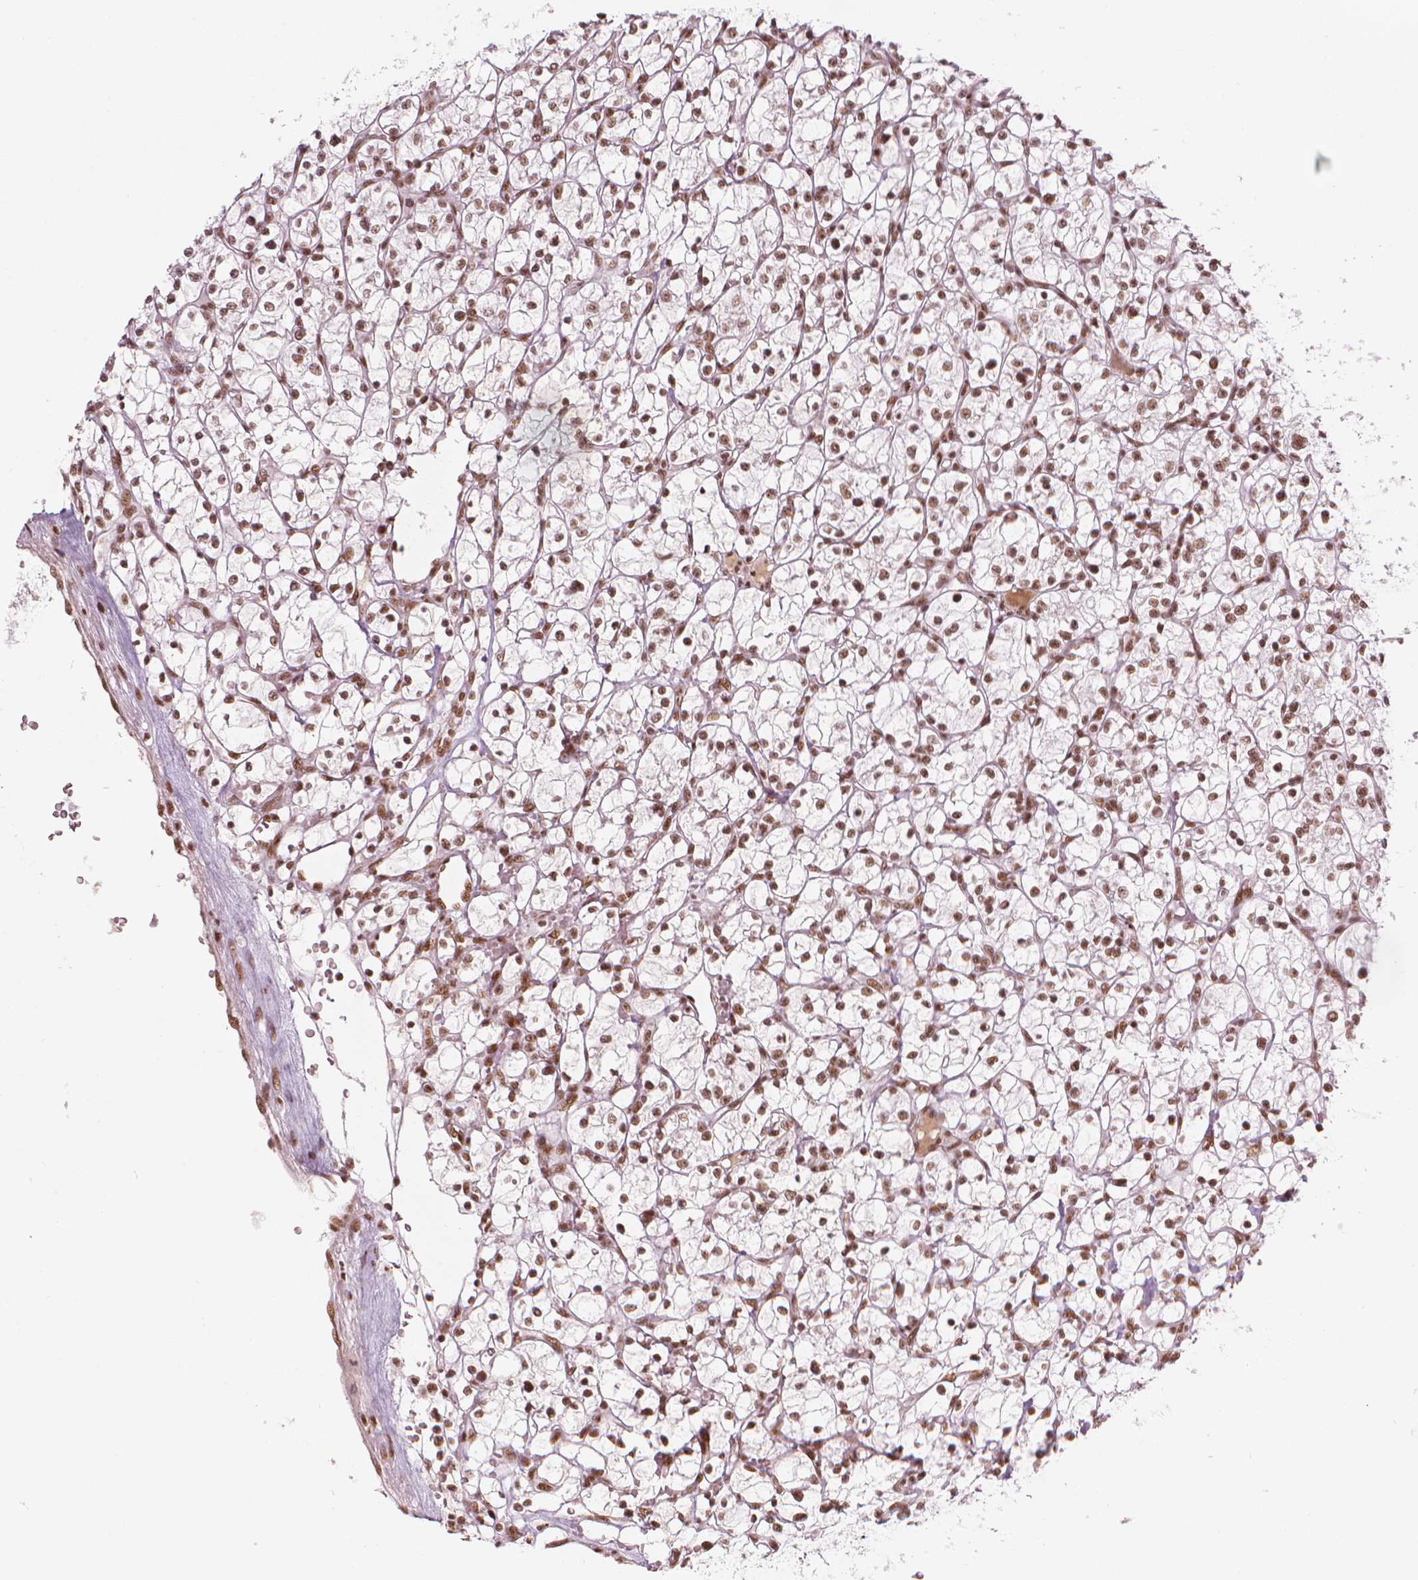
{"staining": {"intensity": "strong", "quantity": ">75%", "location": "nuclear"}, "tissue": "renal cancer", "cell_type": "Tumor cells", "image_type": "cancer", "snomed": [{"axis": "morphology", "description": "Adenocarcinoma, NOS"}, {"axis": "topography", "description": "Kidney"}], "caption": "Brown immunohistochemical staining in adenocarcinoma (renal) displays strong nuclear positivity in about >75% of tumor cells.", "gene": "ELF2", "patient": {"sex": "female", "age": 64}}